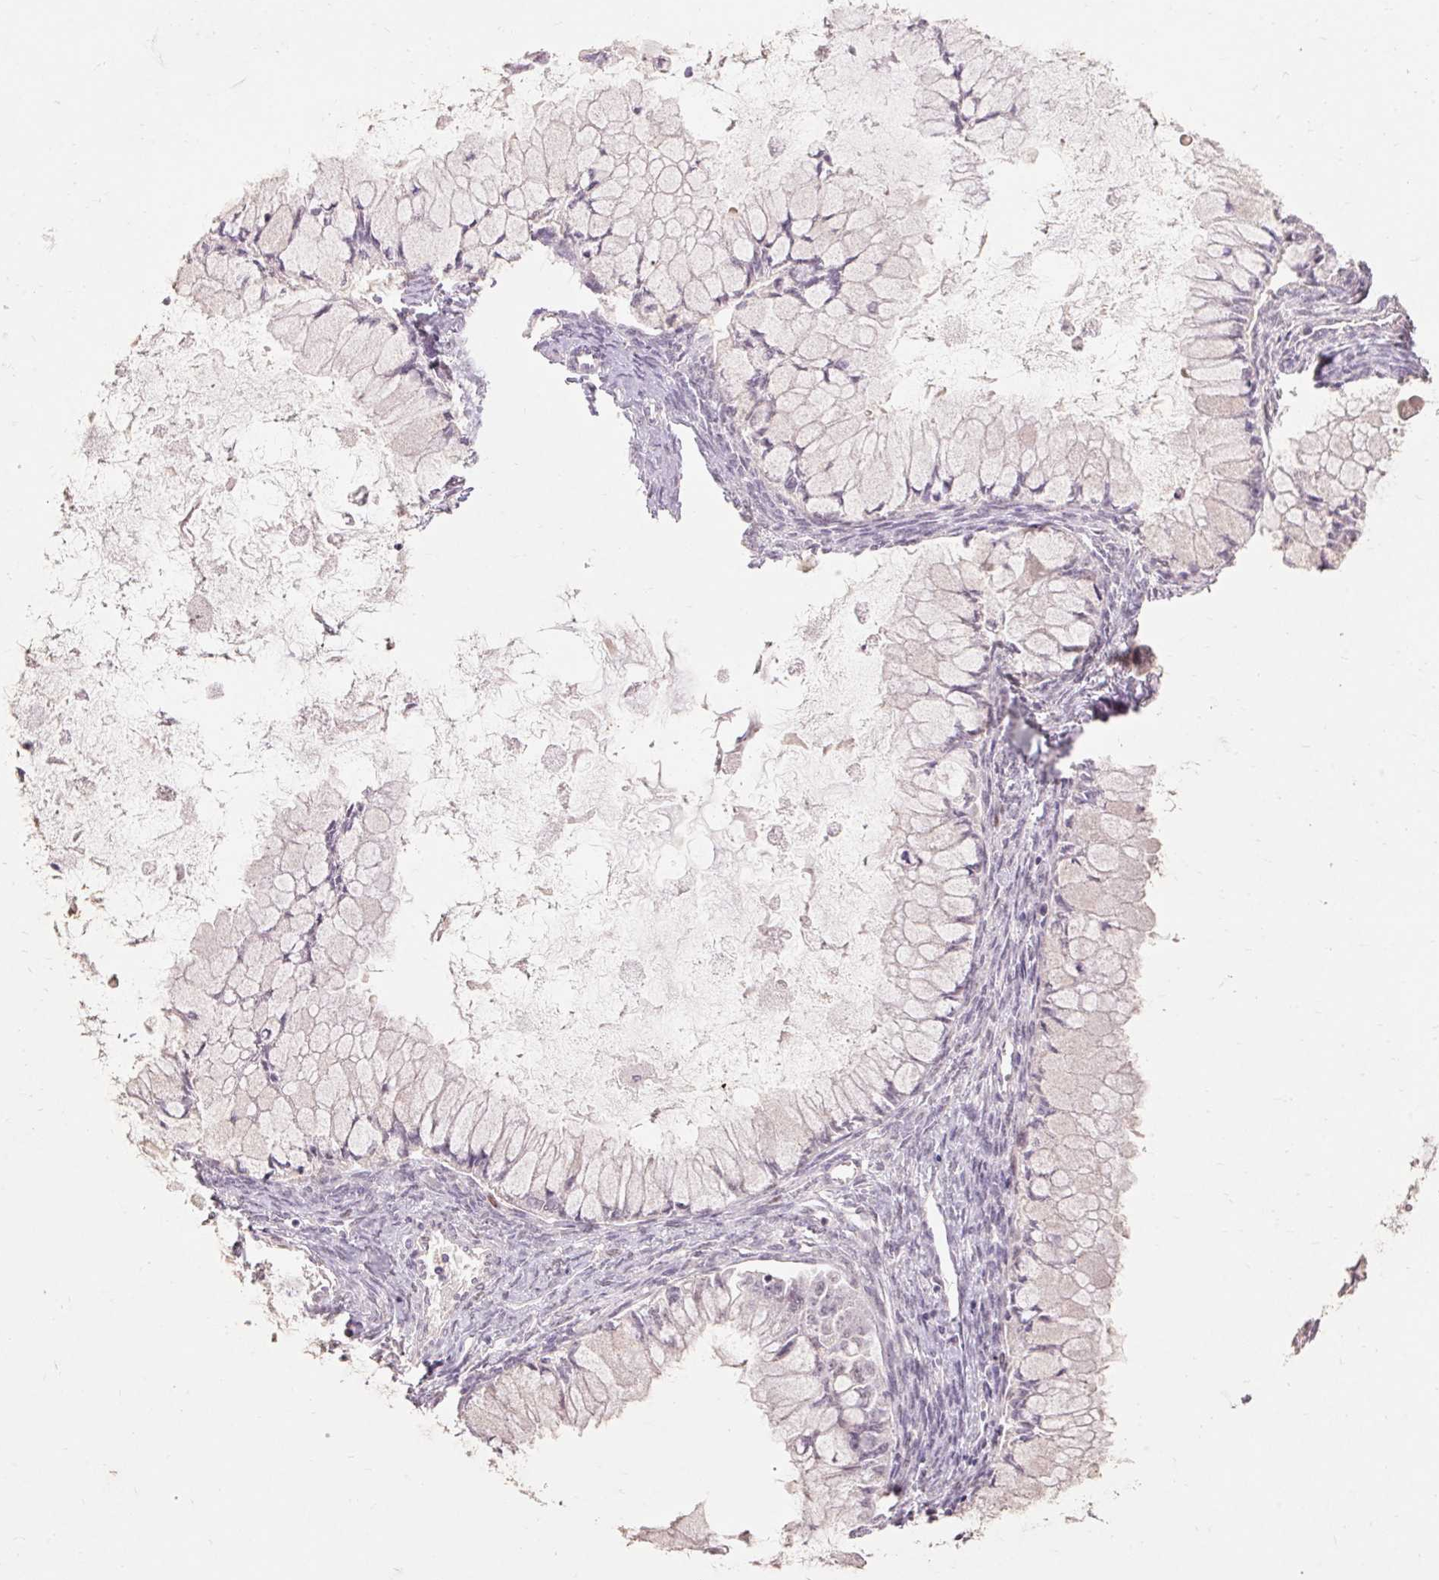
{"staining": {"intensity": "negative", "quantity": "none", "location": "none"}, "tissue": "ovarian cancer", "cell_type": "Tumor cells", "image_type": "cancer", "snomed": [{"axis": "morphology", "description": "Cystadenocarcinoma, mucinous, NOS"}, {"axis": "topography", "description": "Ovary"}], "caption": "This is a histopathology image of immunohistochemistry staining of ovarian cancer, which shows no expression in tumor cells. (DAB immunohistochemistry, high magnification).", "gene": "SKP2", "patient": {"sex": "female", "age": 34}}